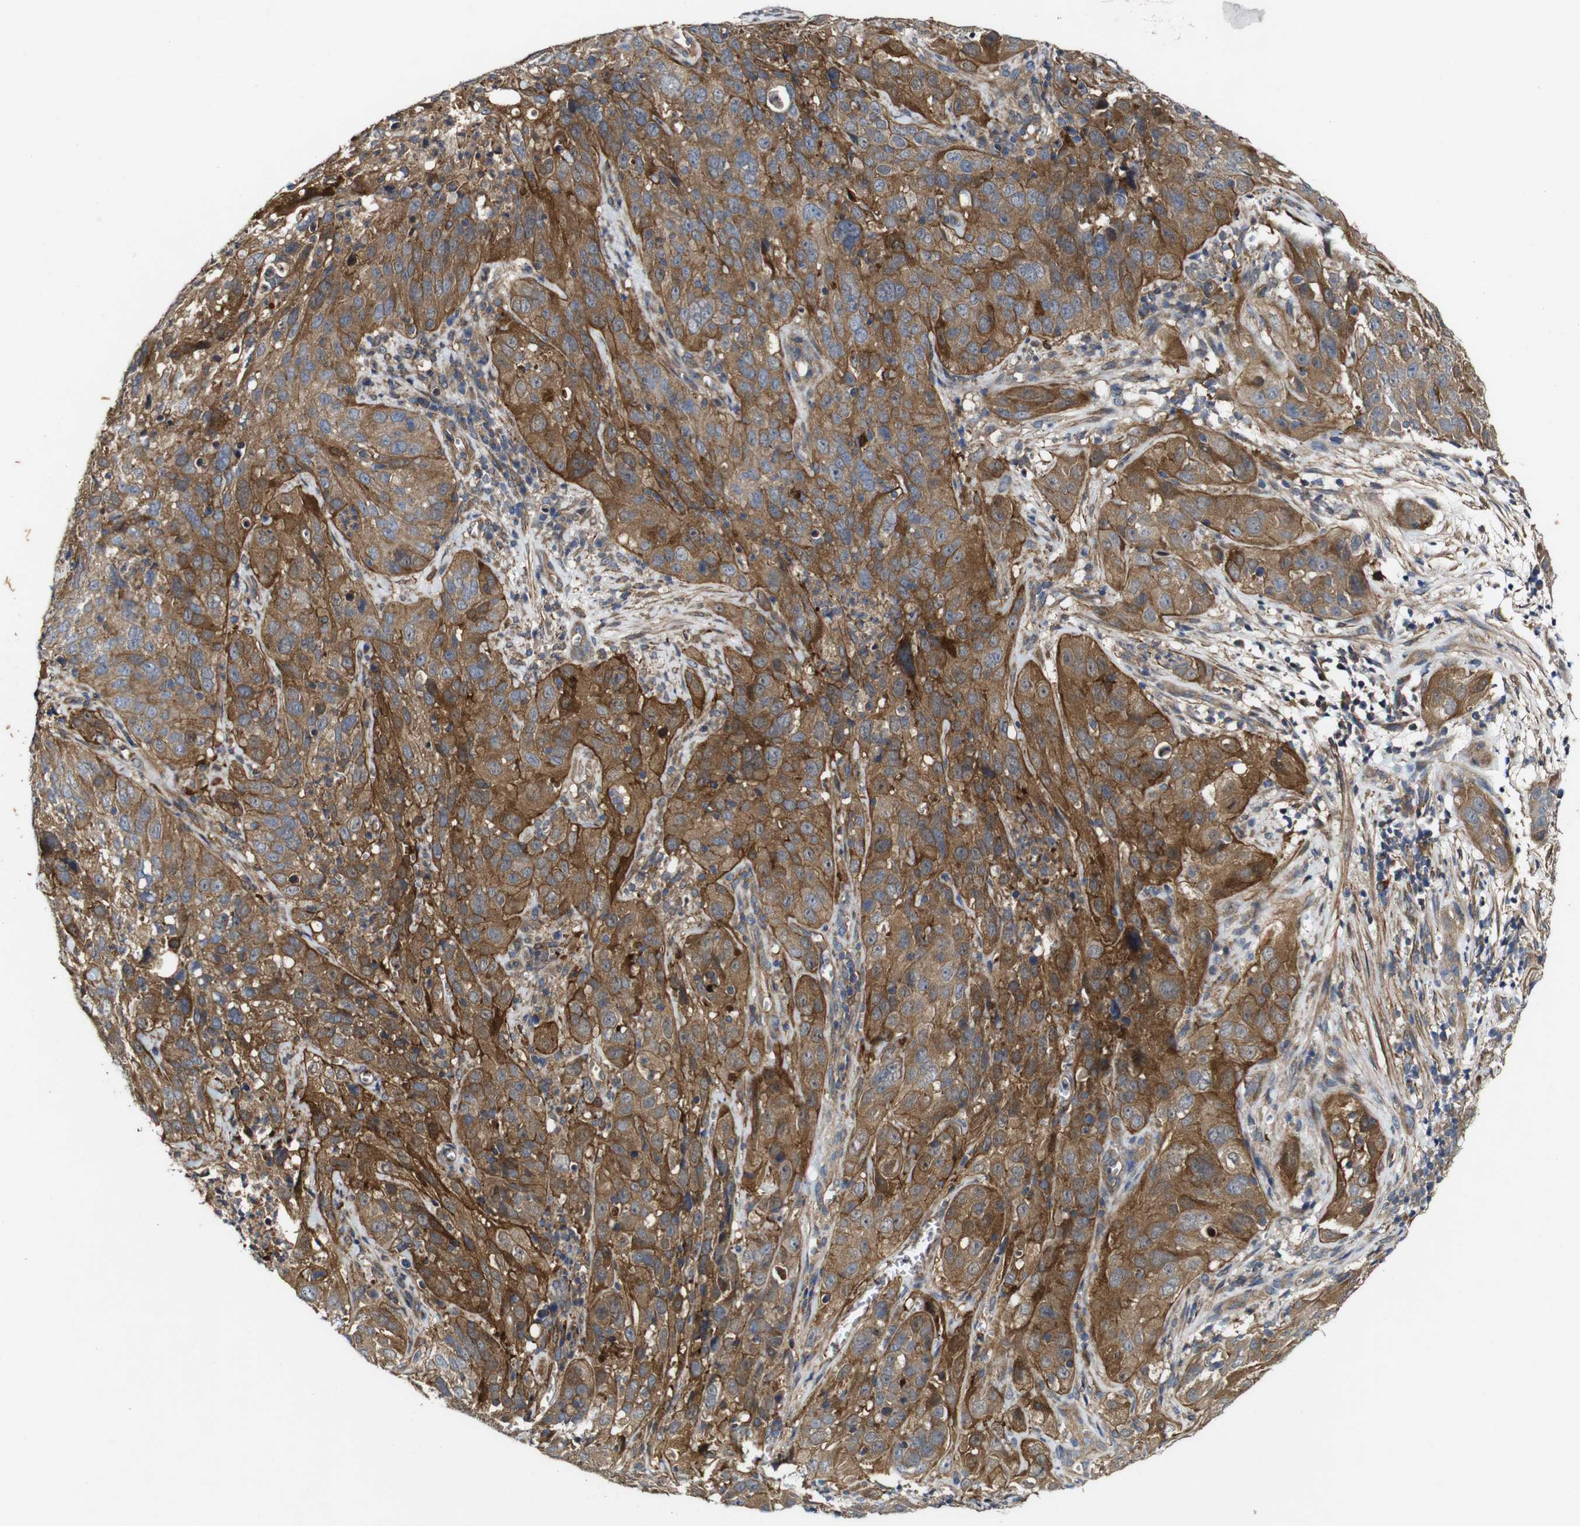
{"staining": {"intensity": "moderate", "quantity": ">75%", "location": "cytoplasmic/membranous"}, "tissue": "cervical cancer", "cell_type": "Tumor cells", "image_type": "cancer", "snomed": [{"axis": "morphology", "description": "Squamous cell carcinoma, NOS"}, {"axis": "topography", "description": "Cervix"}], "caption": "DAB (3,3'-diaminobenzidine) immunohistochemical staining of cervical cancer demonstrates moderate cytoplasmic/membranous protein positivity in approximately >75% of tumor cells.", "gene": "GSDME", "patient": {"sex": "female", "age": 32}}